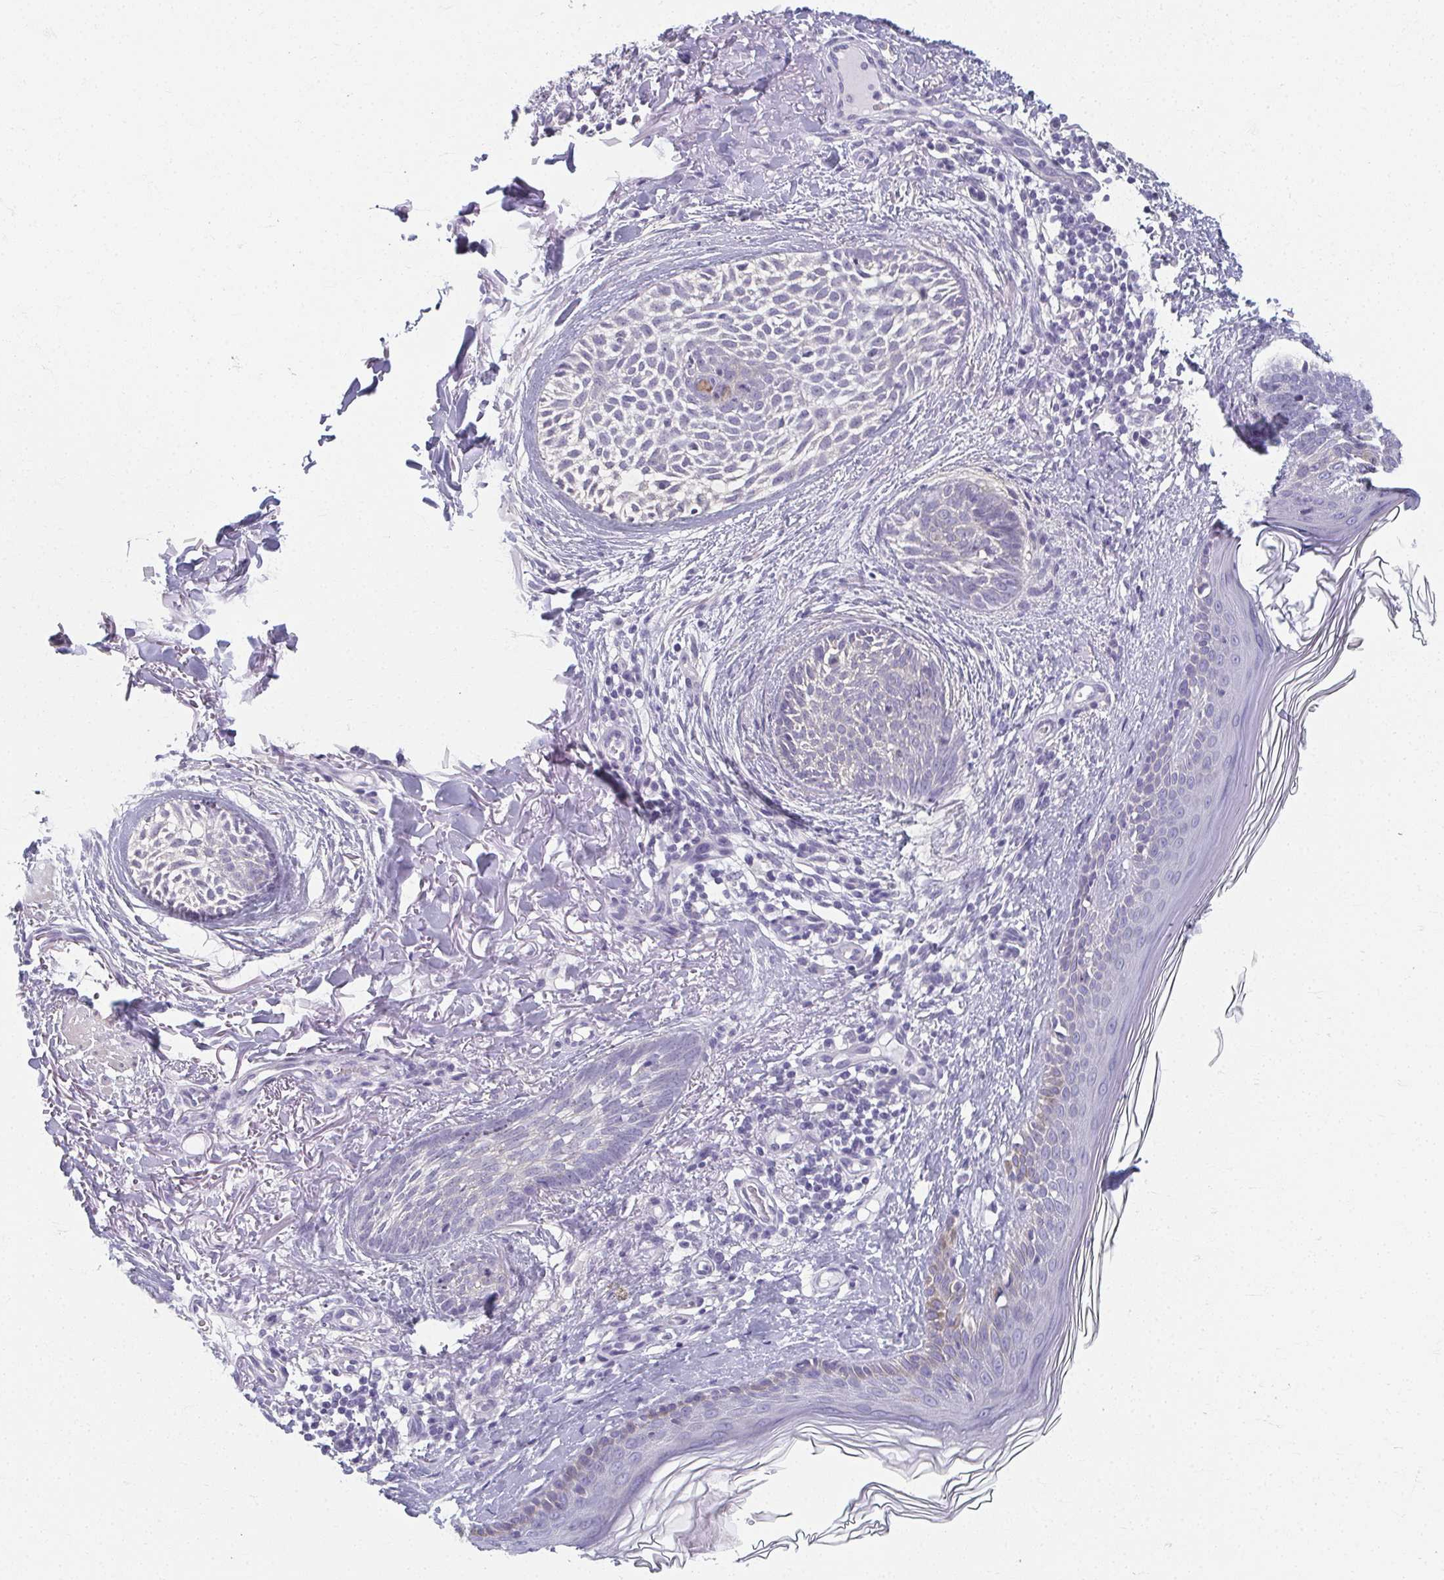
{"staining": {"intensity": "negative", "quantity": "none", "location": "none"}, "tissue": "skin cancer", "cell_type": "Tumor cells", "image_type": "cancer", "snomed": [{"axis": "morphology", "description": "Basal cell carcinoma"}, {"axis": "topography", "description": "Skin"}], "caption": "High power microscopy histopathology image of an immunohistochemistry (IHC) photomicrograph of basal cell carcinoma (skin), revealing no significant staining in tumor cells.", "gene": "CAMKV", "patient": {"sex": "female", "age": 68}}